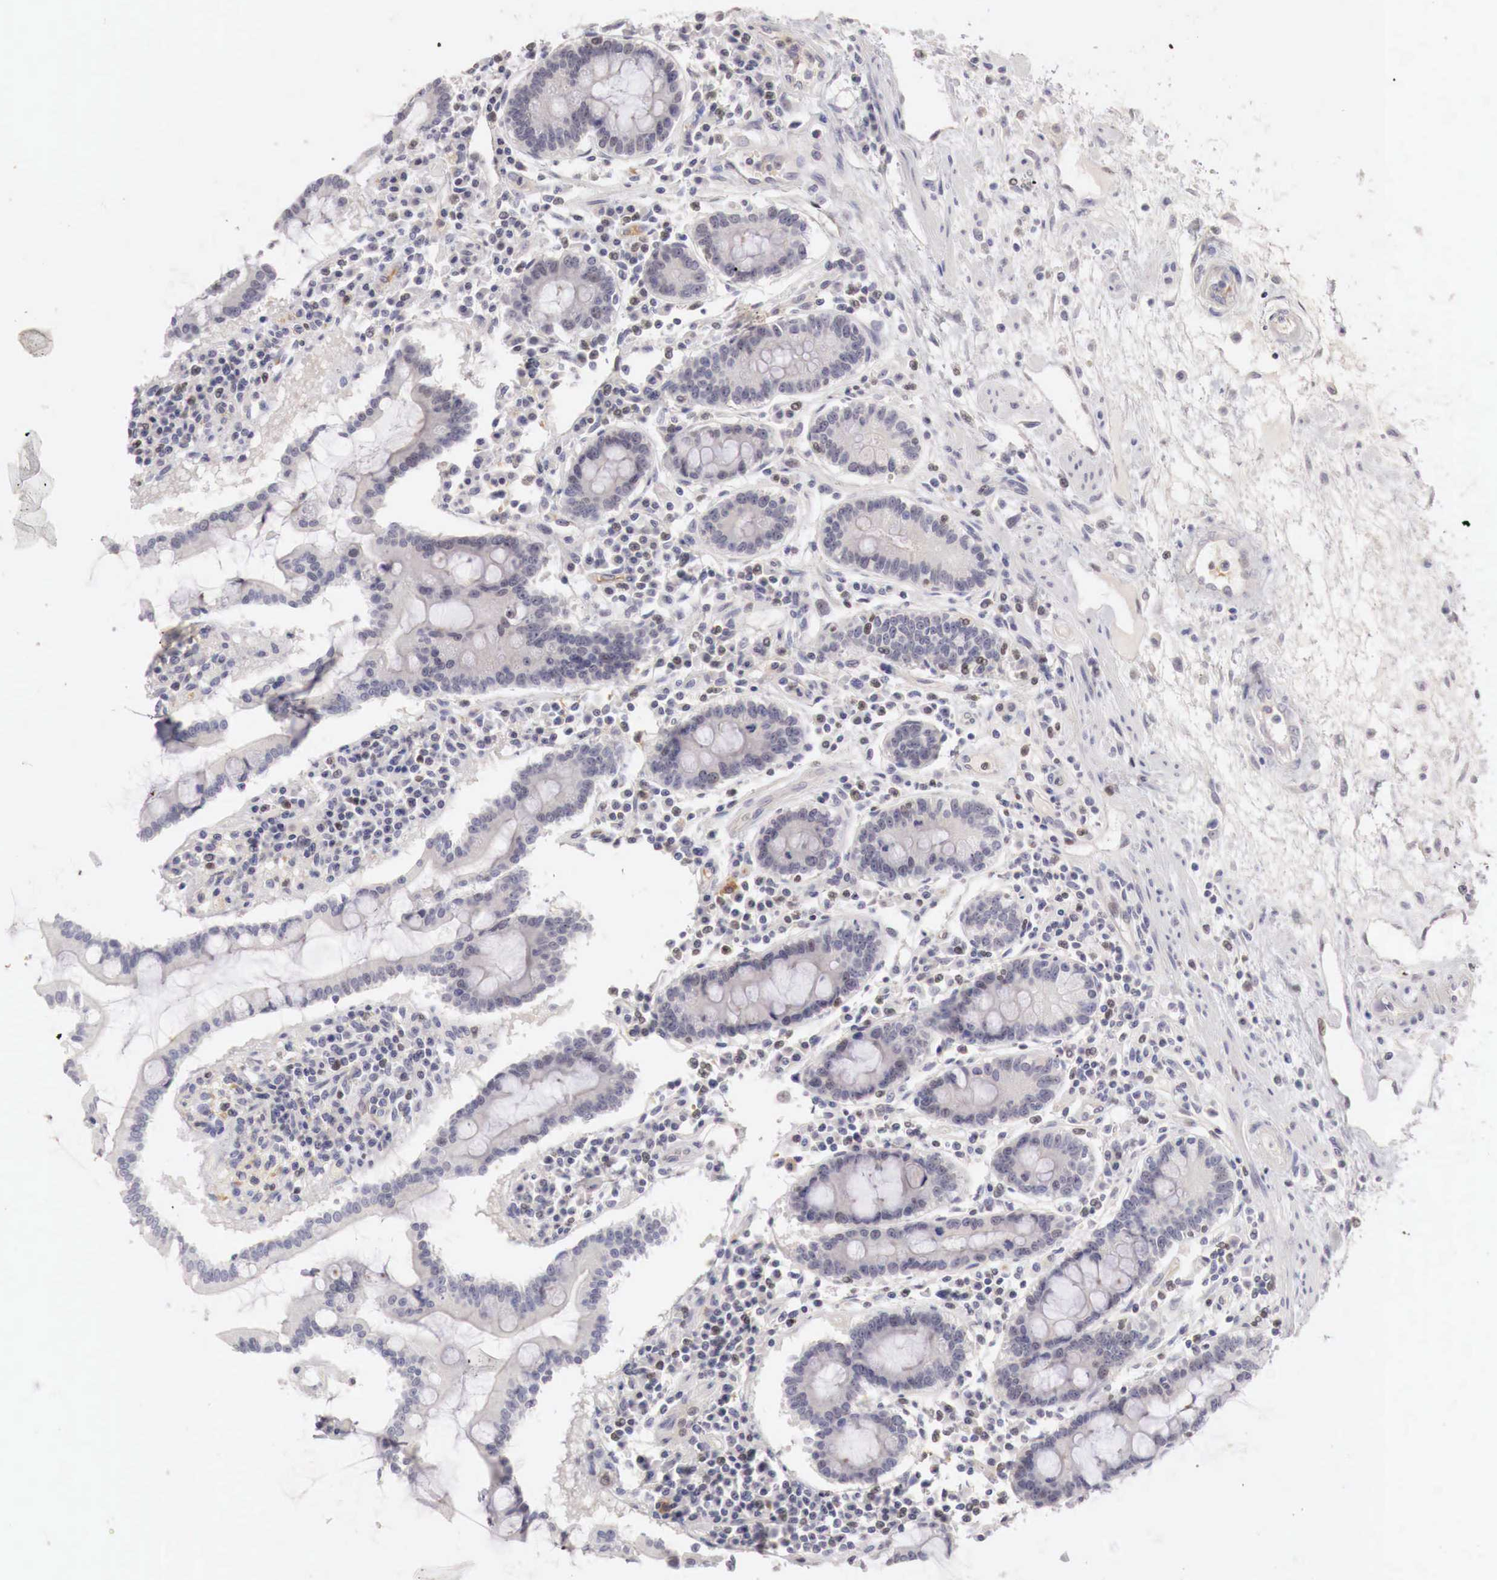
{"staining": {"intensity": "weak", "quantity": "25%-75%", "location": "cytoplasmic/membranous"}, "tissue": "duodenum", "cell_type": "Glandular cells", "image_type": "normal", "snomed": [{"axis": "morphology", "description": "Normal tissue, NOS"}, {"axis": "topography", "description": "Duodenum"}], "caption": "Immunohistochemistry (IHC) micrograph of normal duodenum stained for a protein (brown), which displays low levels of weak cytoplasmic/membranous staining in about 25%-75% of glandular cells.", "gene": "GATA1", "patient": {"sex": "male", "age": 73}}